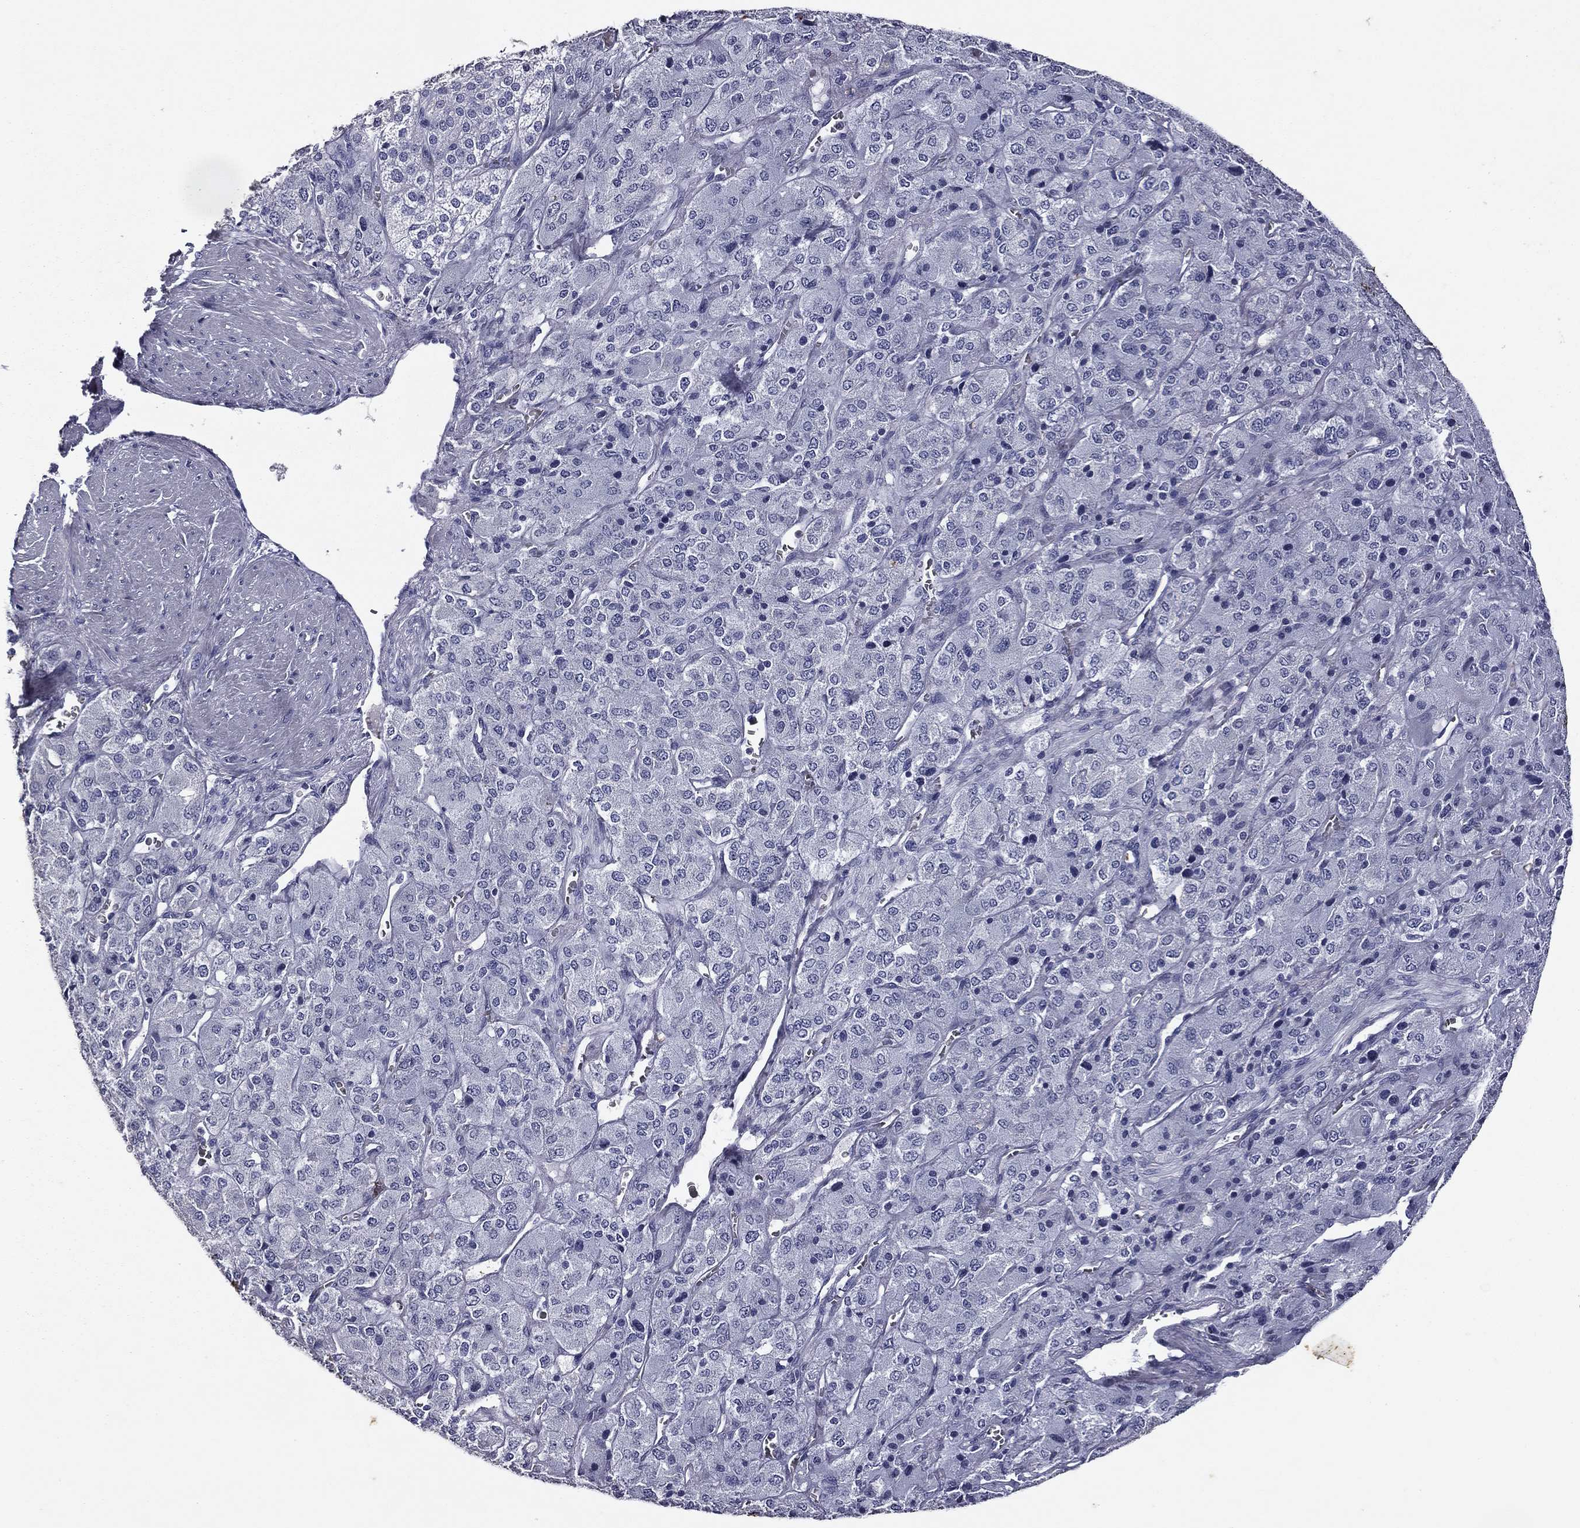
{"staining": {"intensity": "moderate", "quantity": "<25%", "location": "cytoplasmic/membranous"}, "tissue": "adrenal gland", "cell_type": "Glandular cells", "image_type": "normal", "snomed": [{"axis": "morphology", "description": "Normal tissue, NOS"}, {"axis": "topography", "description": "Adrenal gland"}], "caption": "A brown stain shows moderate cytoplasmic/membranous positivity of a protein in glandular cells of normal adrenal gland. The protein is shown in brown color, while the nuclei are stained blue.", "gene": "KRT7", "patient": {"sex": "female", "age": 60}}